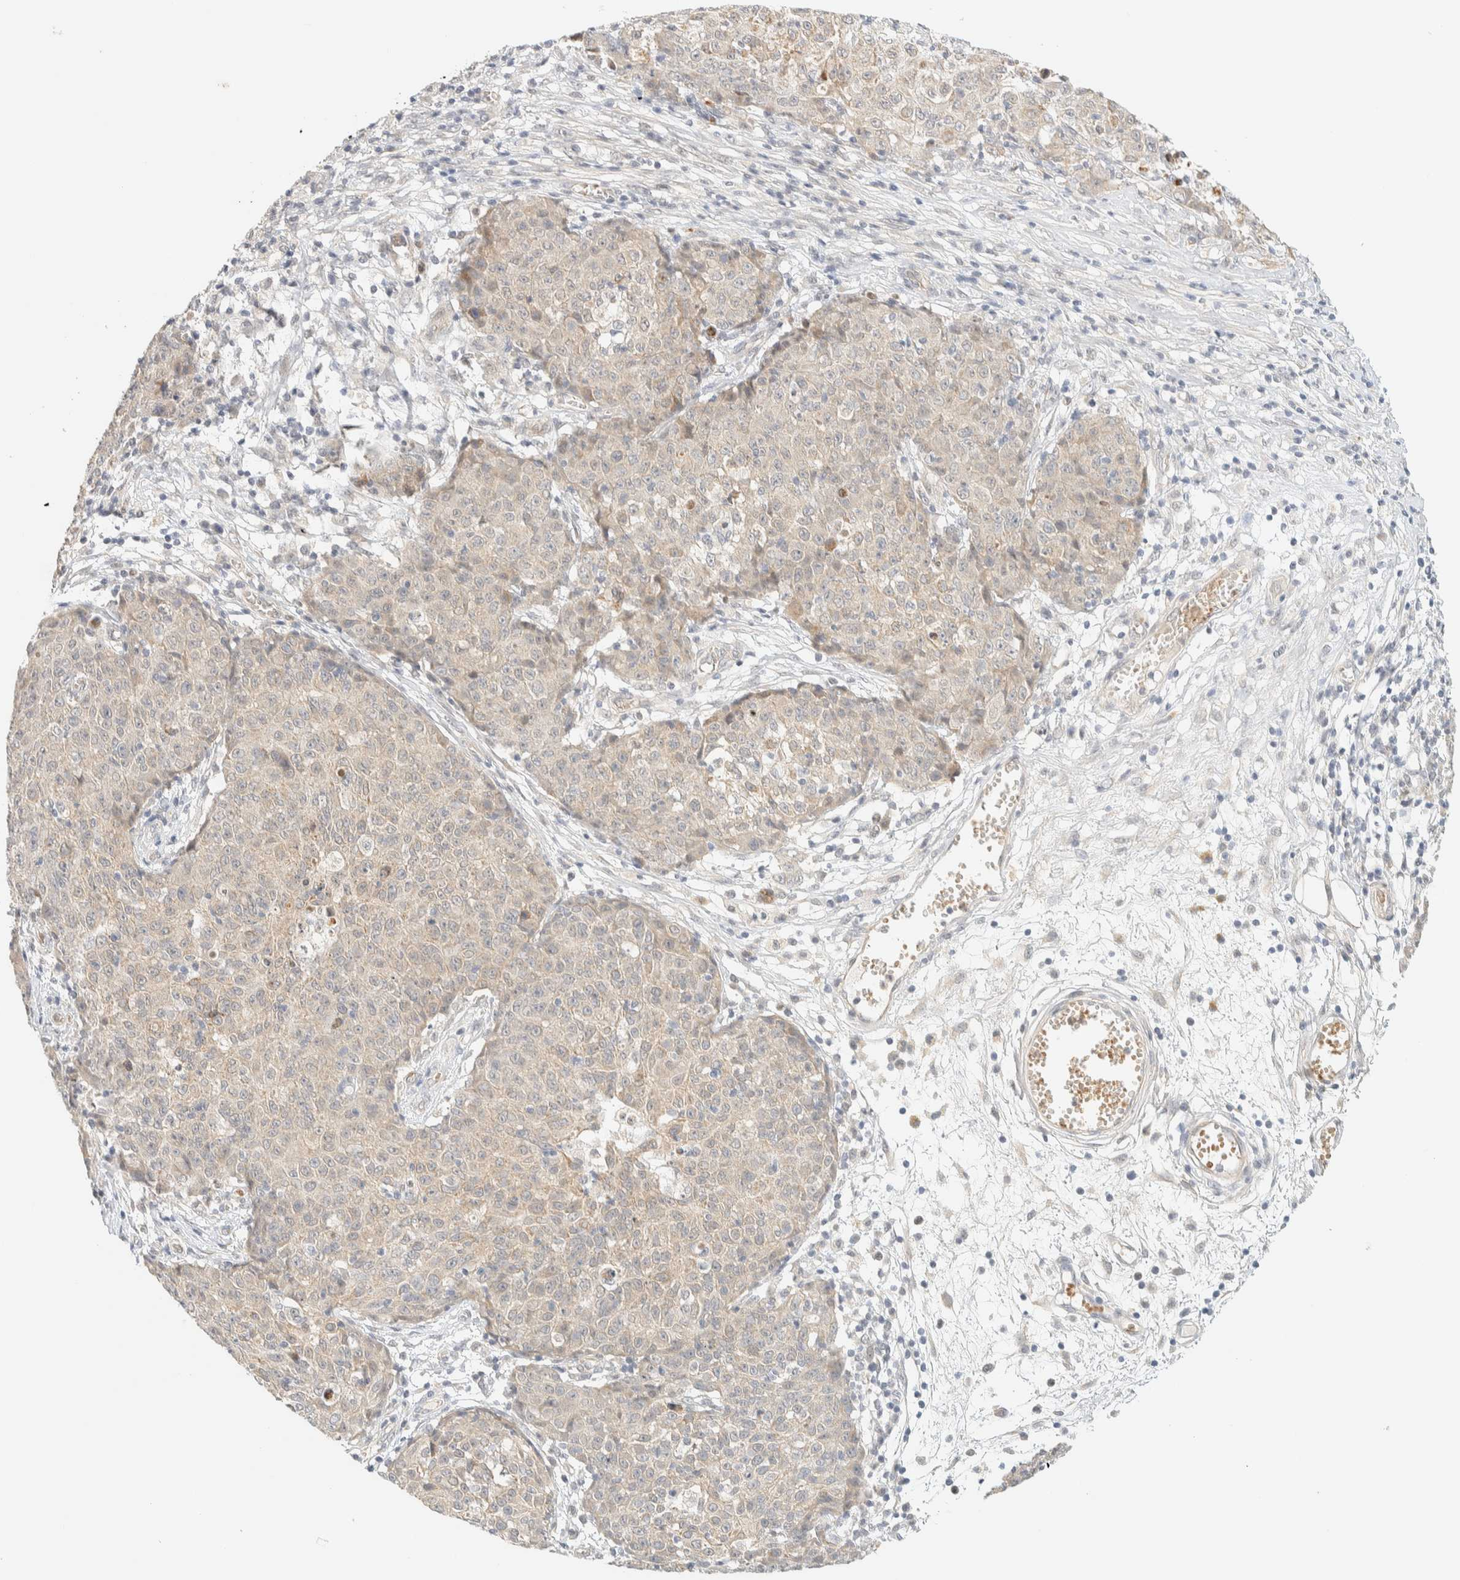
{"staining": {"intensity": "negative", "quantity": "none", "location": "none"}, "tissue": "ovarian cancer", "cell_type": "Tumor cells", "image_type": "cancer", "snomed": [{"axis": "morphology", "description": "Carcinoma, endometroid"}, {"axis": "topography", "description": "Ovary"}], "caption": "Micrograph shows no protein expression in tumor cells of endometroid carcinoma (ovarian) tissue.", "gene": "TNK1", "patient": {"sex": "female", "age": 42}}